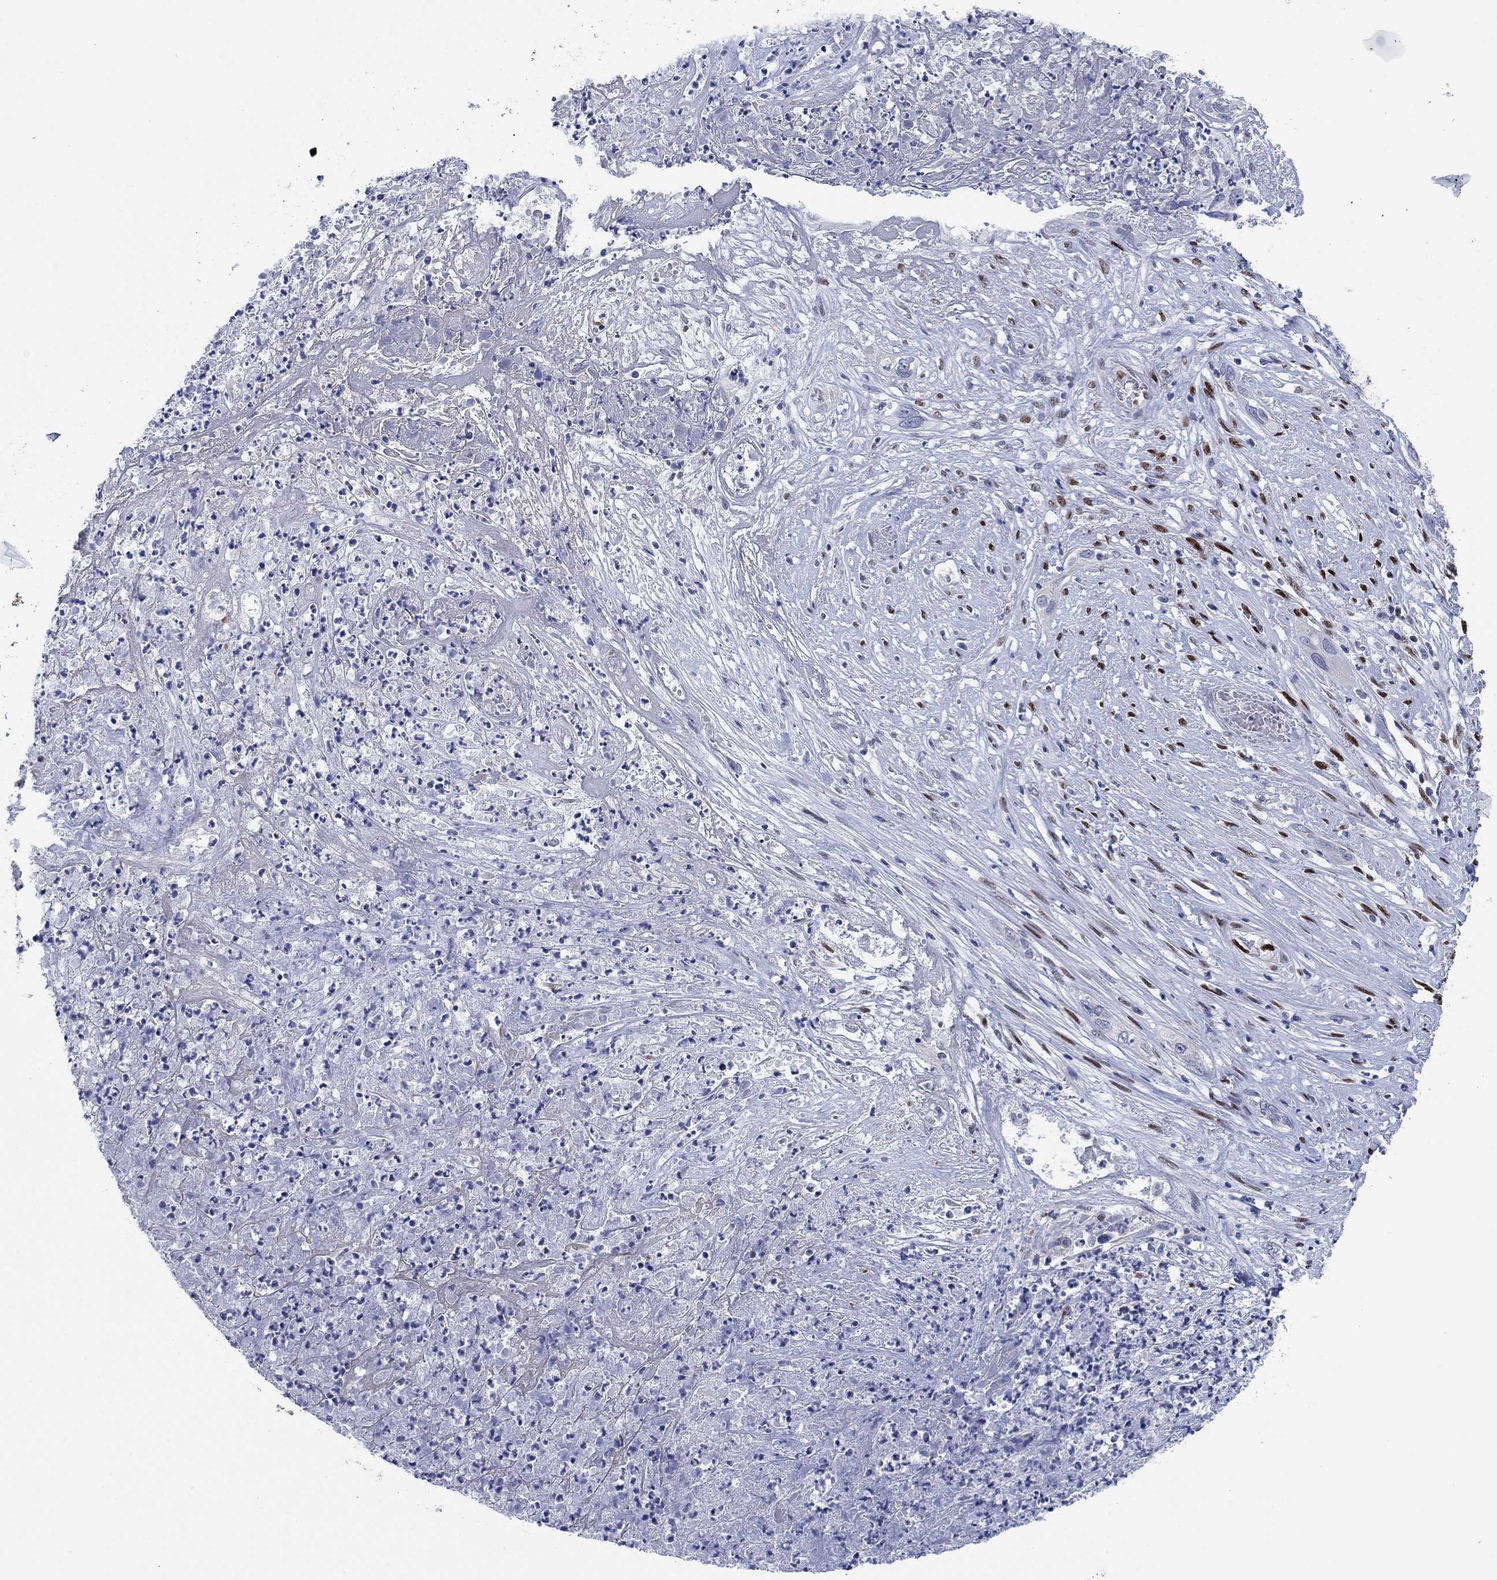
{"staining": {"intensity": "negative", "quantity": "none", "location": "none"}, "tissue": "cervical cancer", "cell_type": "Tumor cells", "image_type": "cancer", "snomed": [{"axis": "morphology", "description": "Squamous cell carcinoma, NOS"}, {"axis": "topography", "description": "Cervix"}], "caption": "The micrograph displays no significant staining in tumor cells of cervical squamous cell carcinoma.", "gene": "ZEB1", "patient": {"sex": "female", "age": 57}}